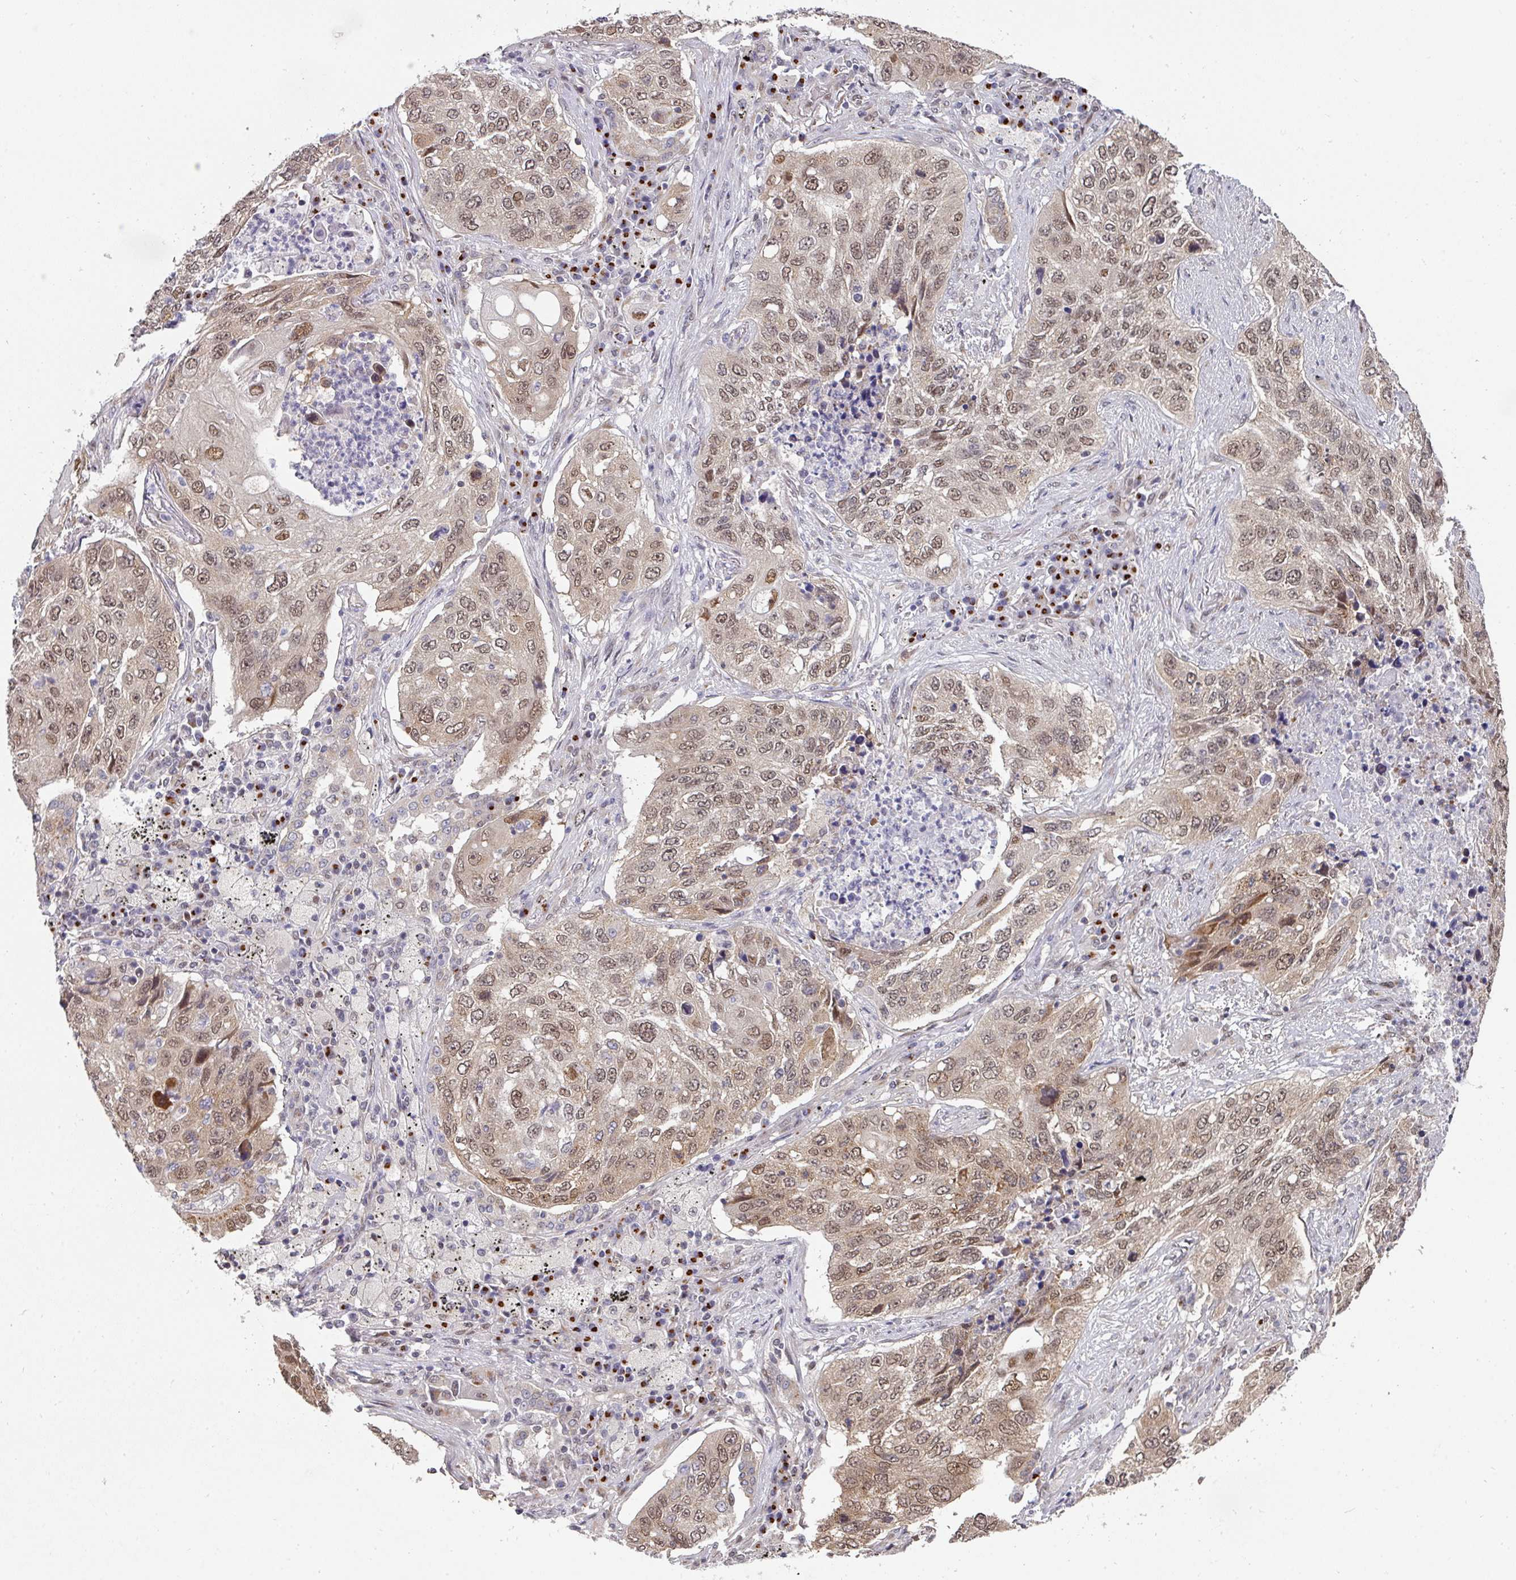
{"staining": {"intensity": "moderate", "quantity": ">75%", "location": "nuclear"}, "tissue": "lung cancer", "cell_type": "Tumor cells", "image_type": "cancer", "snomed": [{"axis": "morphology", "description": "Squamous cell carcinoma, NOS"}, {"axis": "topography", "description": "Lung"}], "caption": "A histopathology image of lung squamous cell carcinoma stained for a protein displays moderate nuclear brown staining in tumor cells.", "gene": "C18orf25", "patient": {"sex": "female", "age": 63}}